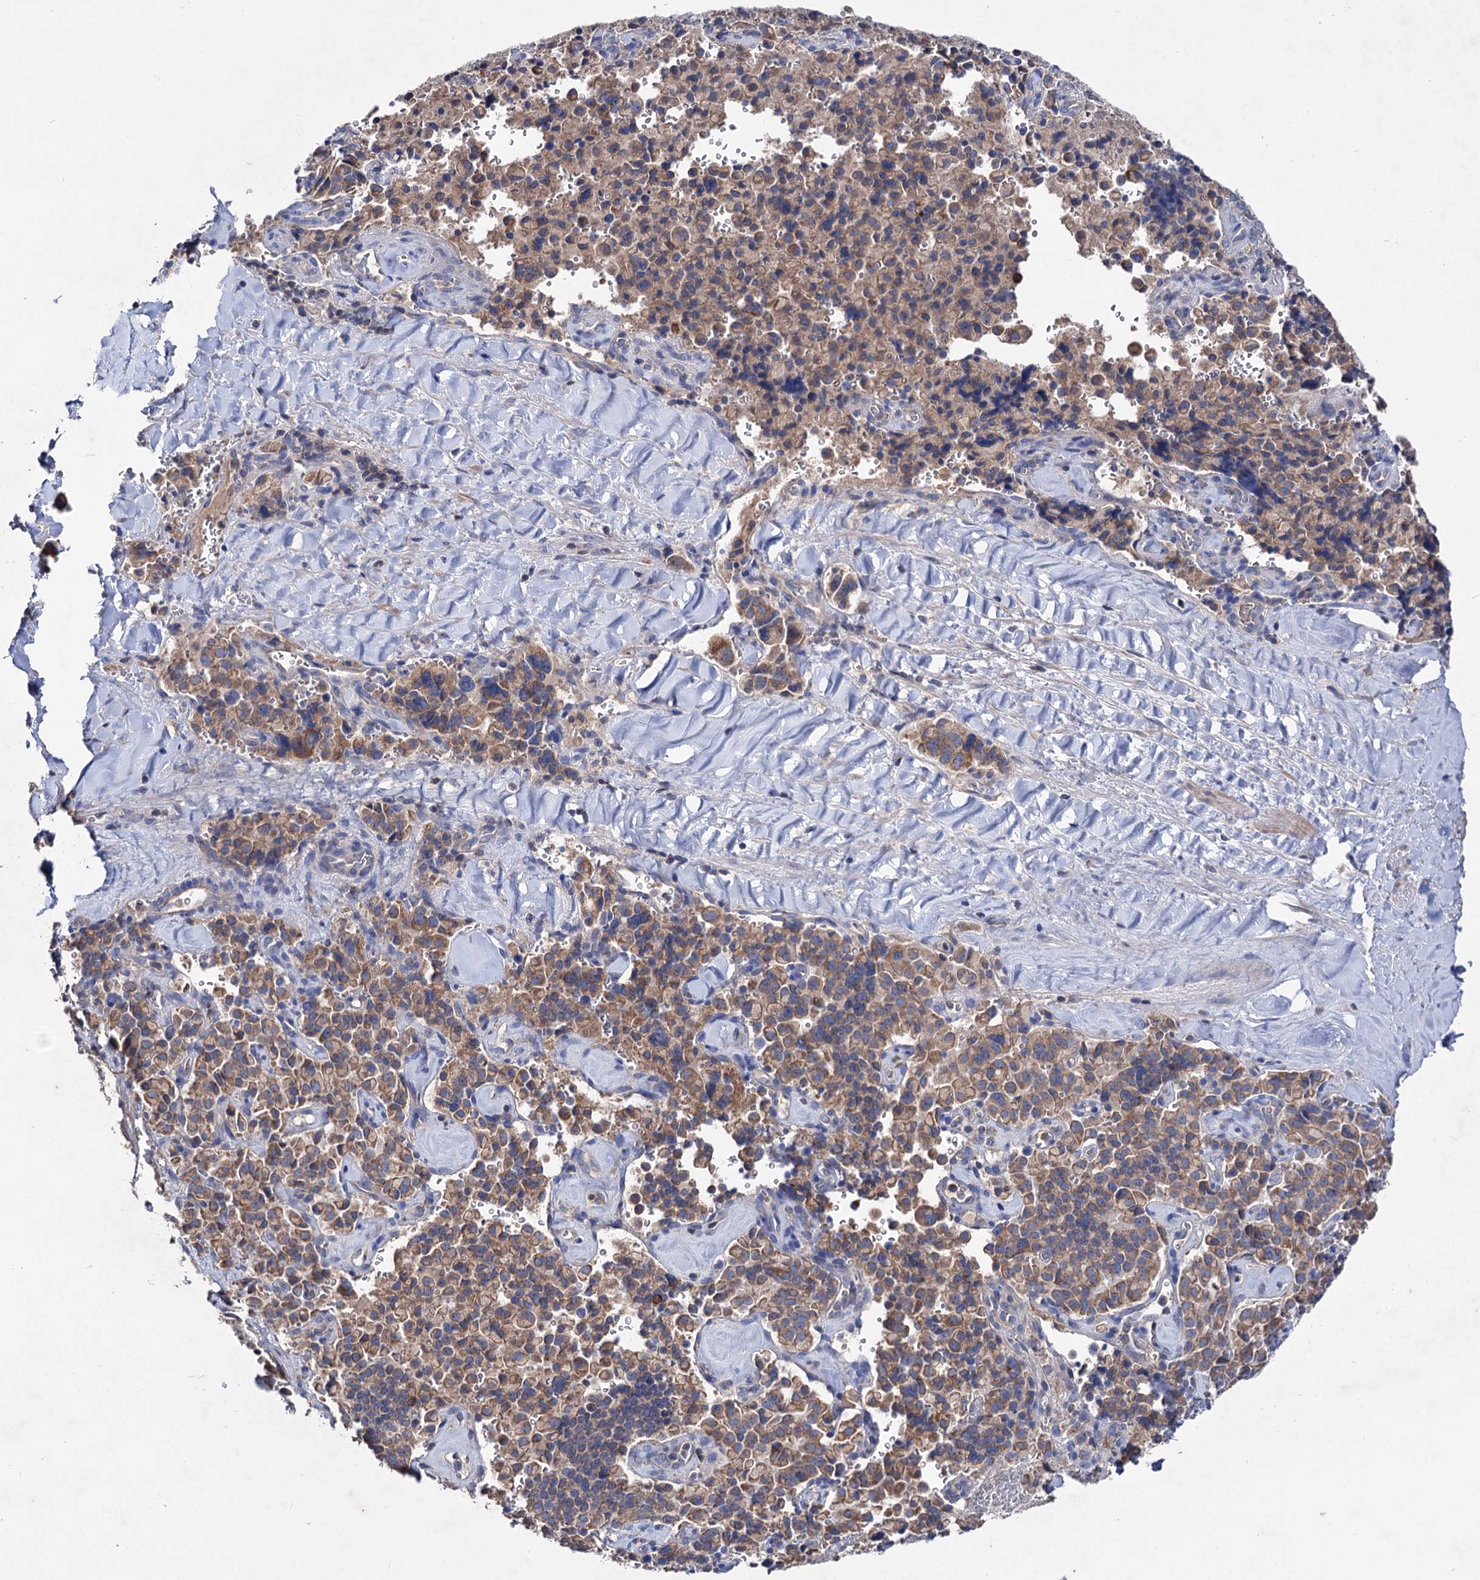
{"staining": {"intensity": "moderate", "quantity": ">75%", "location": "cytoplasmic/membranous"}, "tissue": "pancreatic cancer", "cell_type": "Tumor cells", "image_type": "cancer", "snomed": [{"axis": "morphology", "description": "Adenocarcinoma, NOS"}, {"axis": "topography", "description": "Pancreas"}], "caption": "The immunohistochemical stain highlights moderate cytoplasmic/membranous staining in tumor cells of pancreatic adenocarcinoma tissue.", "gene": "CLPB", "patient": {"sex": "male", "age": 65}}